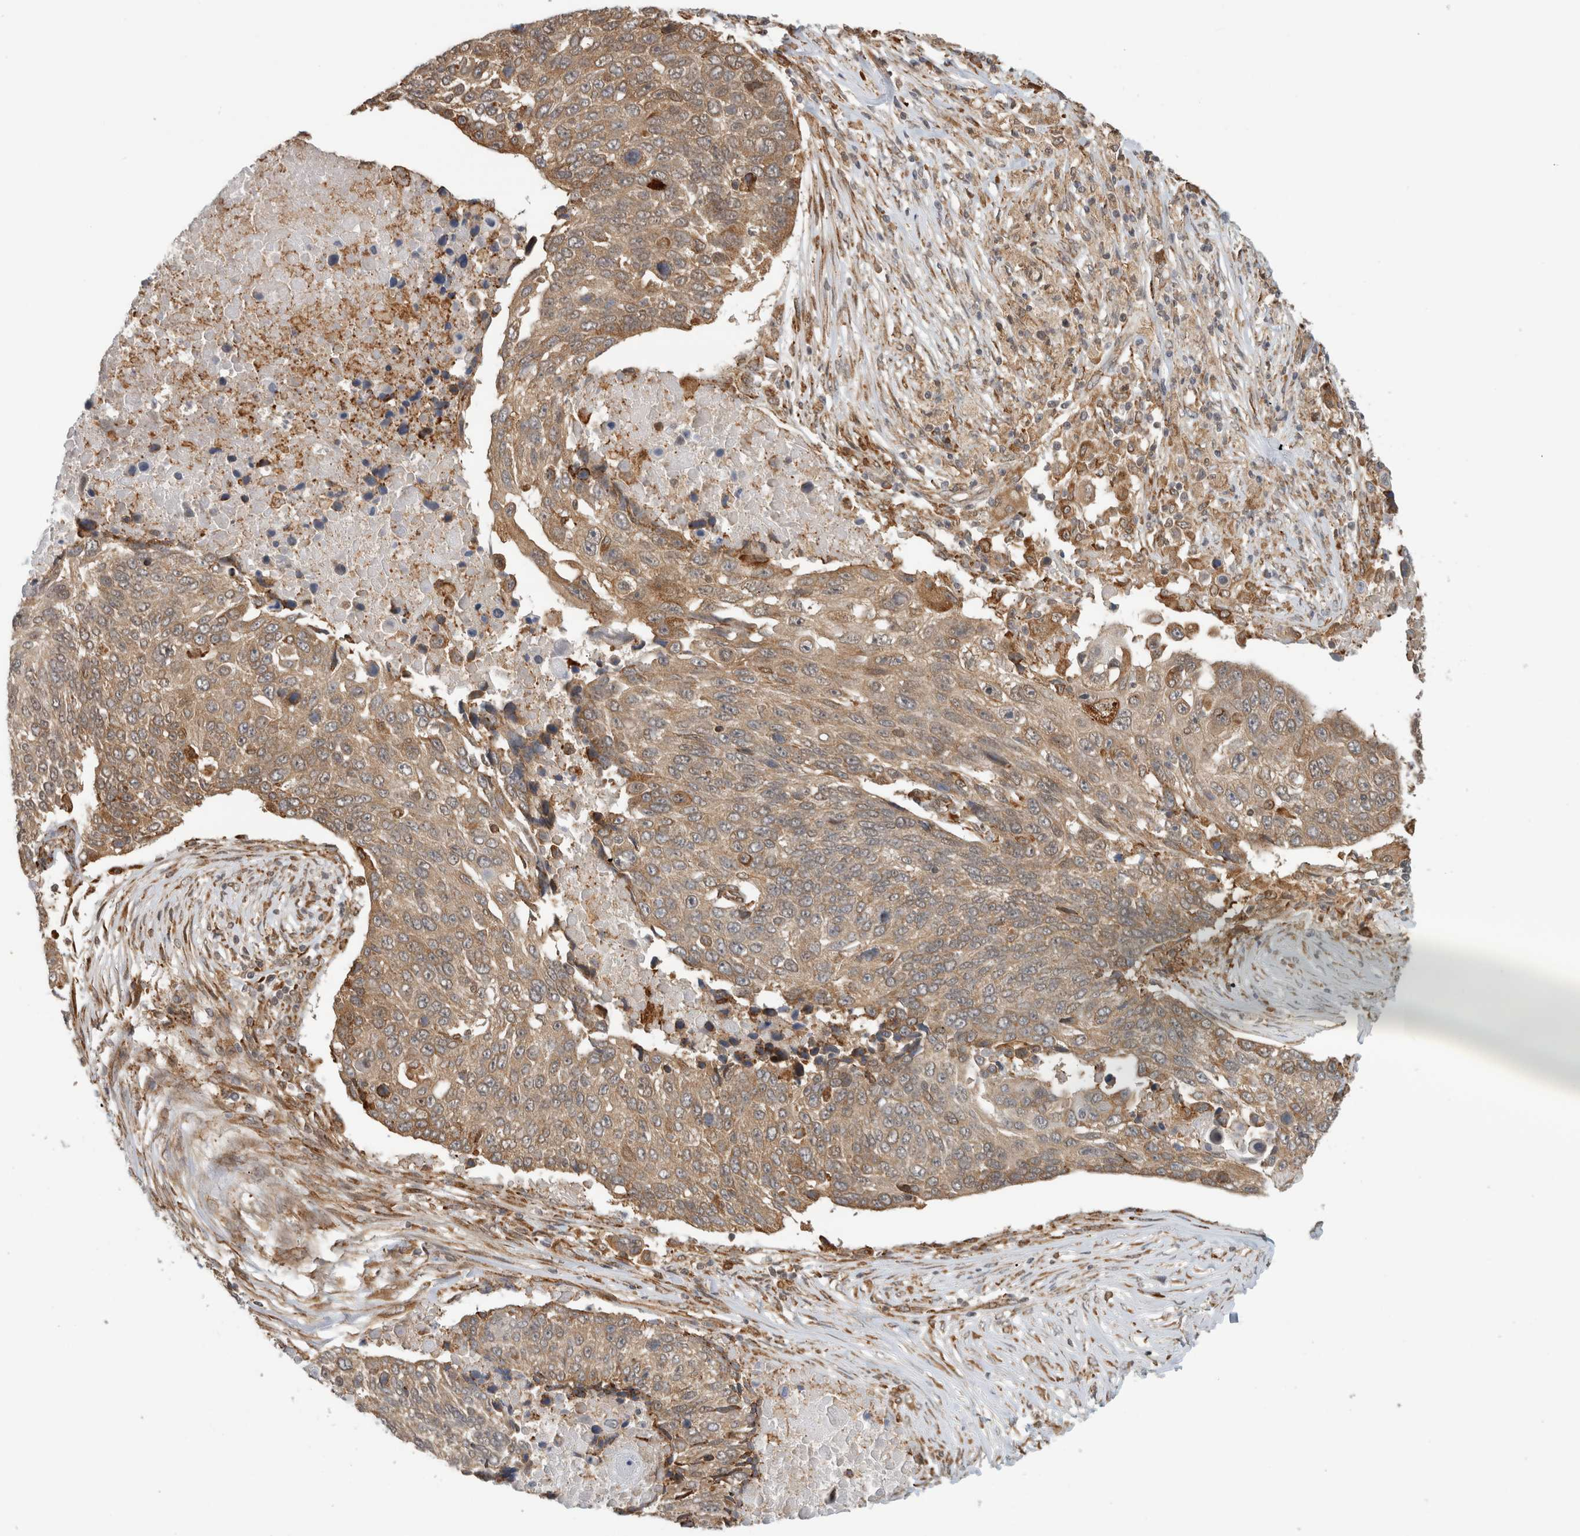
{"staining": {"intensity": "weak", "quantity": ">75%", "location": "cytoplasmic/membranous"}, "tissue": "lung cancer", "cell_type": "Tumor cells", "image_type": "cancer", "snomed": [{"axis": "morphology", "description": "Squamous cell carcinoma, NOS"}, {"axis": "topography", "description": "Lung"}], "caption": "Weak cytoplasmic/membranous positivity is seen in approximately >75% of tumor cells in squamous cell carcinoma (lung).", "gene": "MS4A7", "patient": {"sex": "male", "age": 66}}